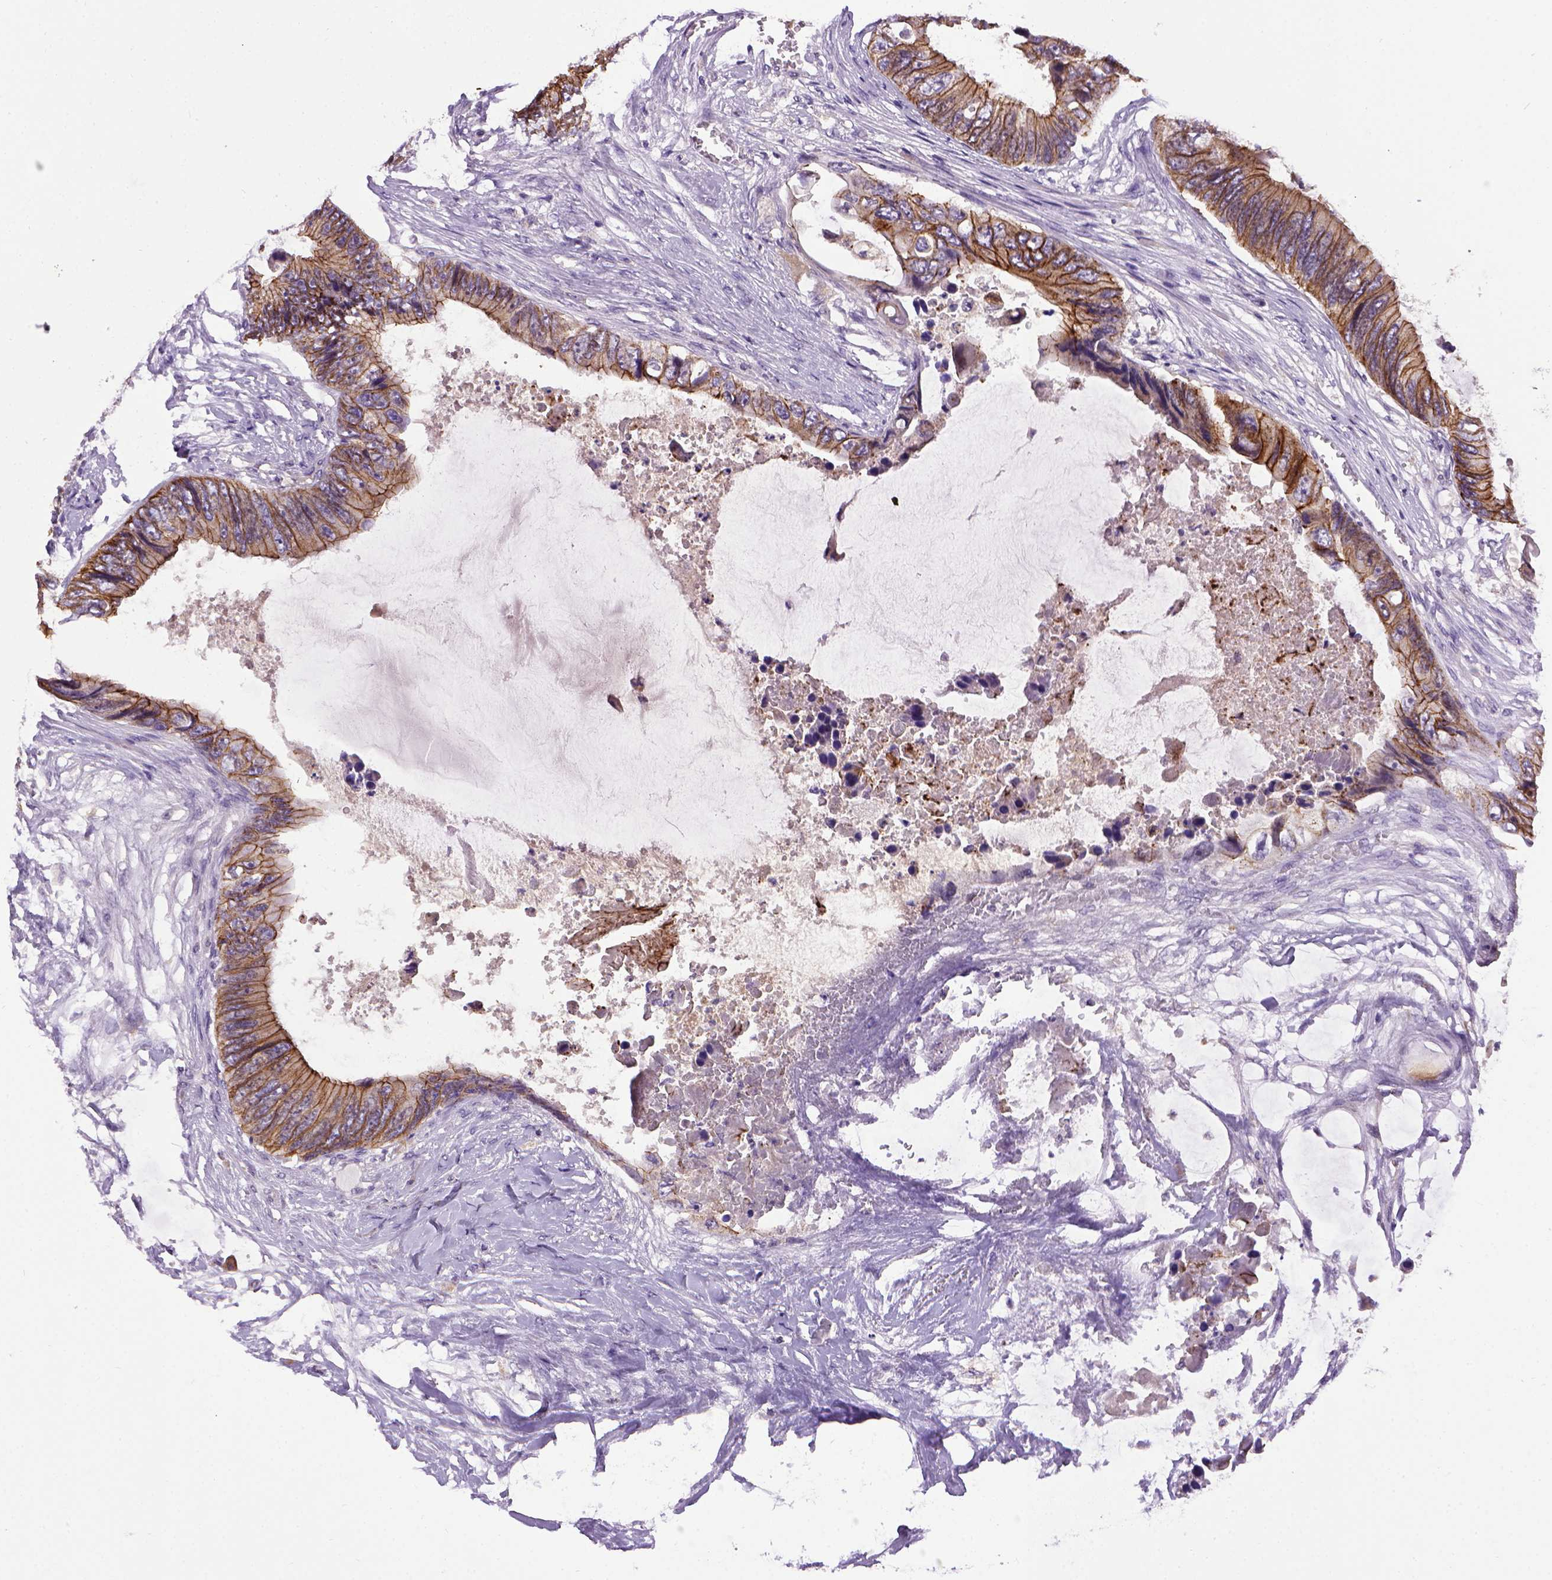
{"staining": {"intensity": "strong", "quantity": ">75%", "location": "cytoplasmic/membranous"}, "tissue": "colorectal cancer", "cell_type": "Tumor cells", "image_type": "cancer", "snomed": [{"axis": "morphology", "description": "Adenocarcinoma, NOS"}, {"axis": "topography", "description": "Rectum"}], "caption": "This histopathology image reveals immunohistochemistry staining of colorectal adenocarcinoma, with high strong cytoplasmic/membranous expression in approximately >75% of tumor cells.", "gene": "CDH1", "patient": {"sex": "male", "age": 63}}